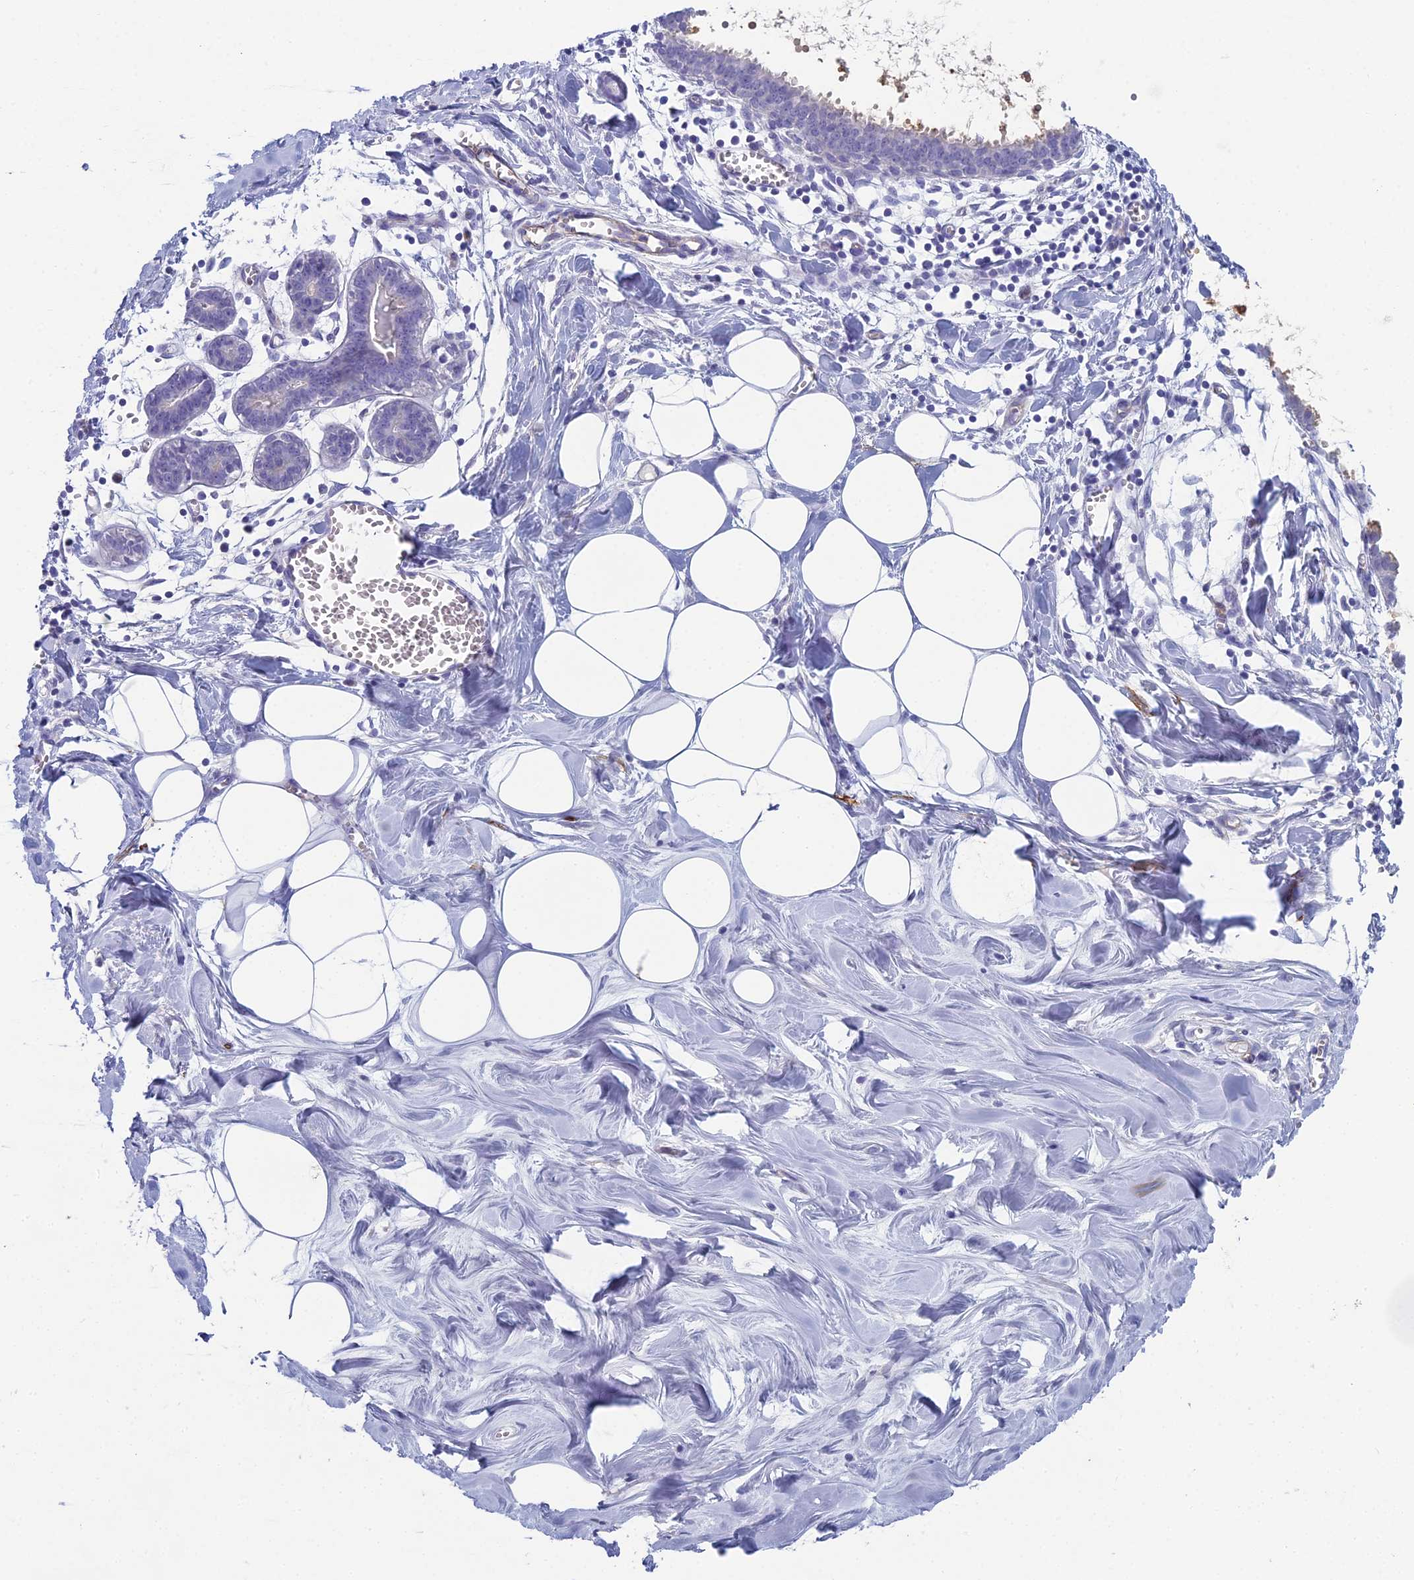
{"staining": {"intensity": "negative", "quantity": "none", "location": "none"}, "tissue": "breast", "cell_type": "Adipocytes", "image_type": "normal", "snomed": [{"axis": "morphology", "description": "Normal tissue, NOS"}, {"axis": "topography", "description": "Breast"}], "caption": "High power microscopy image of an IHC micrograph of normal breast, revealing no significant positivity in adipocytes. (DAB immunohistochemistry with hematoxylin counter stain).", "gene": "ACE", "patient": {"sex": "female", "age": 27}}